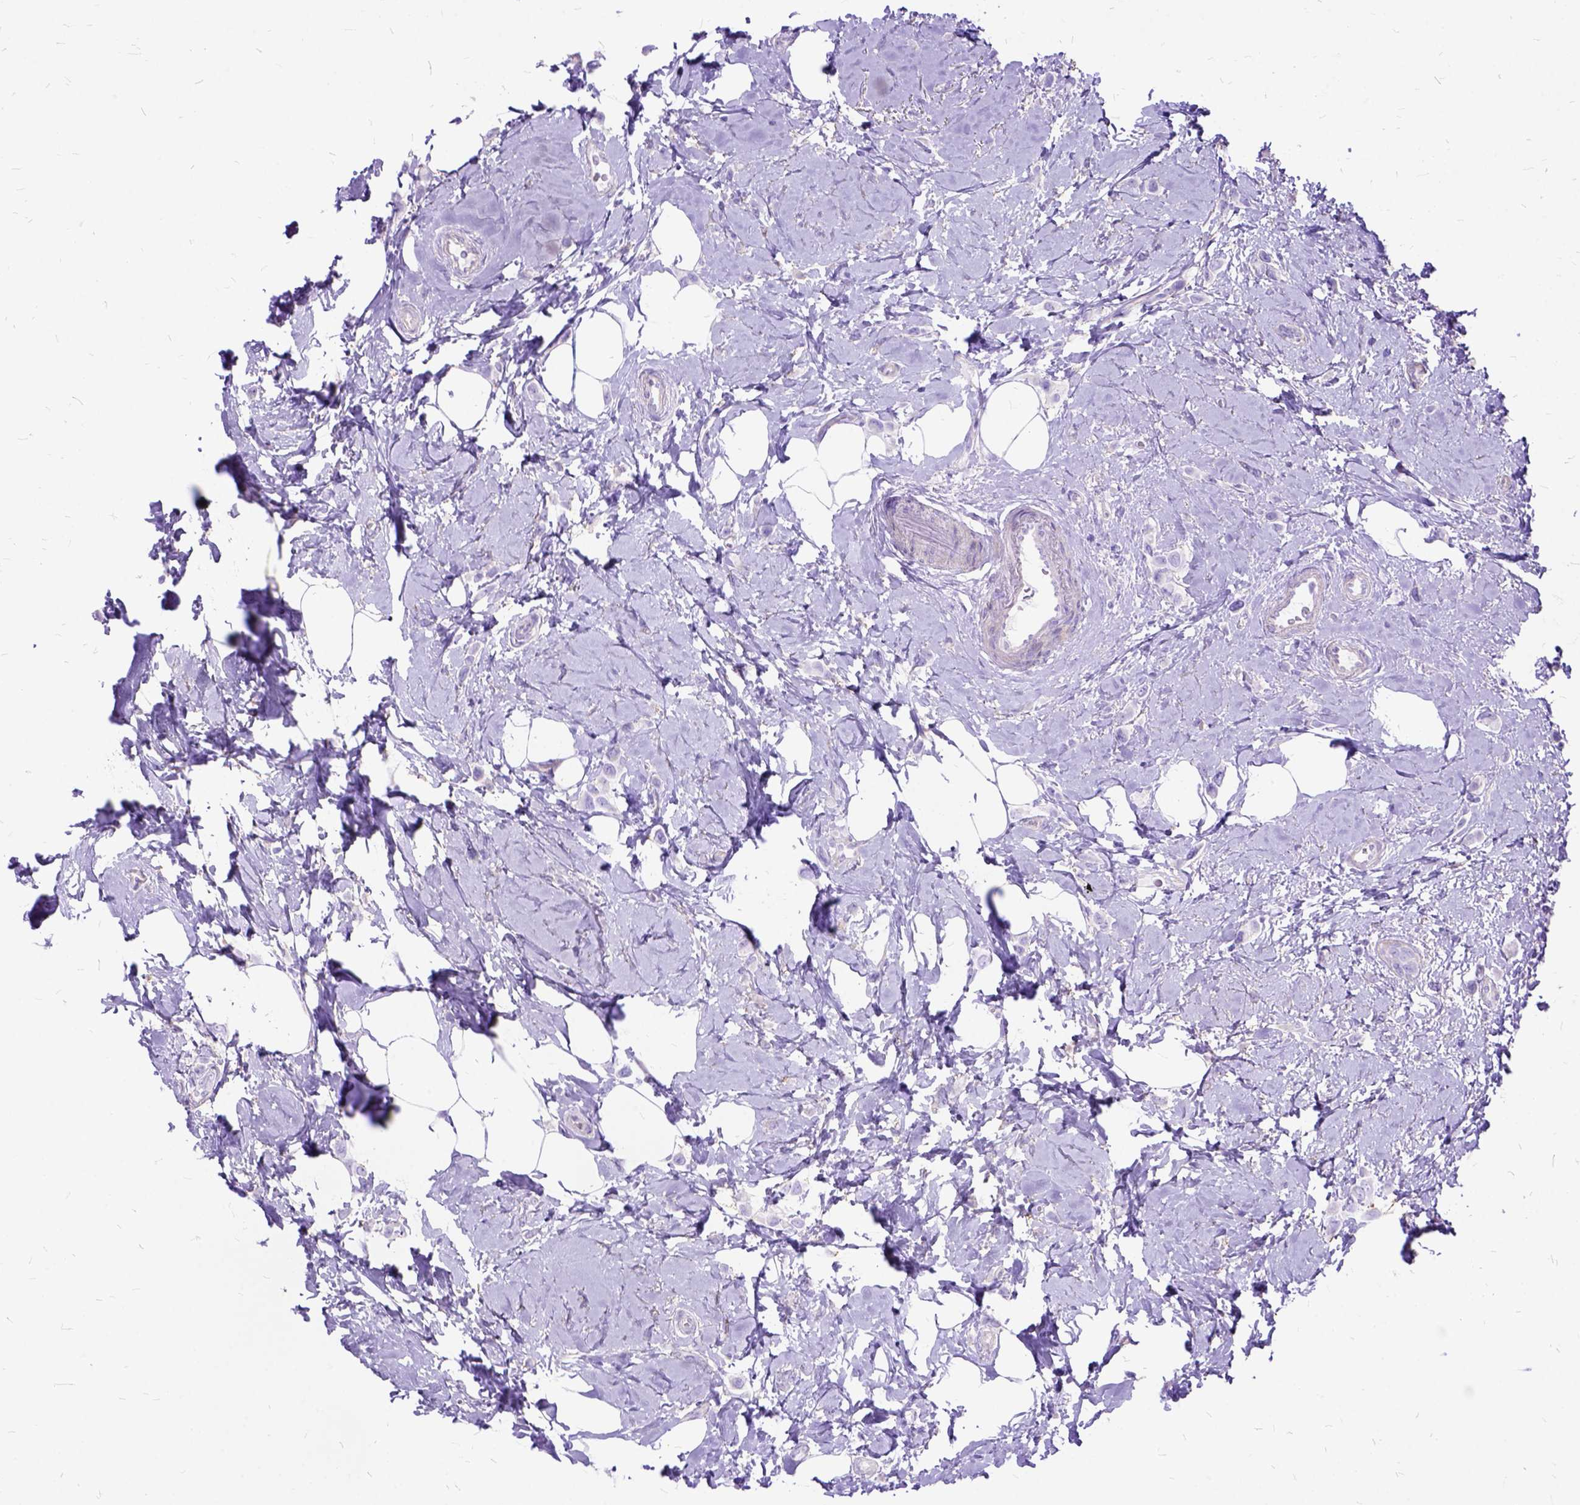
{"staining": {"intensity": "negative", "quantity": "none", "location": "none"}, "tissue": "breast cancer", "cell_type": "Tumor cells", "image_type": "cancer", "snomed": [{"axis": "morphology", "description": "Lobular carcinoma"}, {"axis": "topography", "description": "Breast"}], "caption": "The image demonstrates no staining of tumor cells in breast cancer (lobular carcinoma).", "gene": "ARL9", "patient": {"sex": "female", "age": 66}}